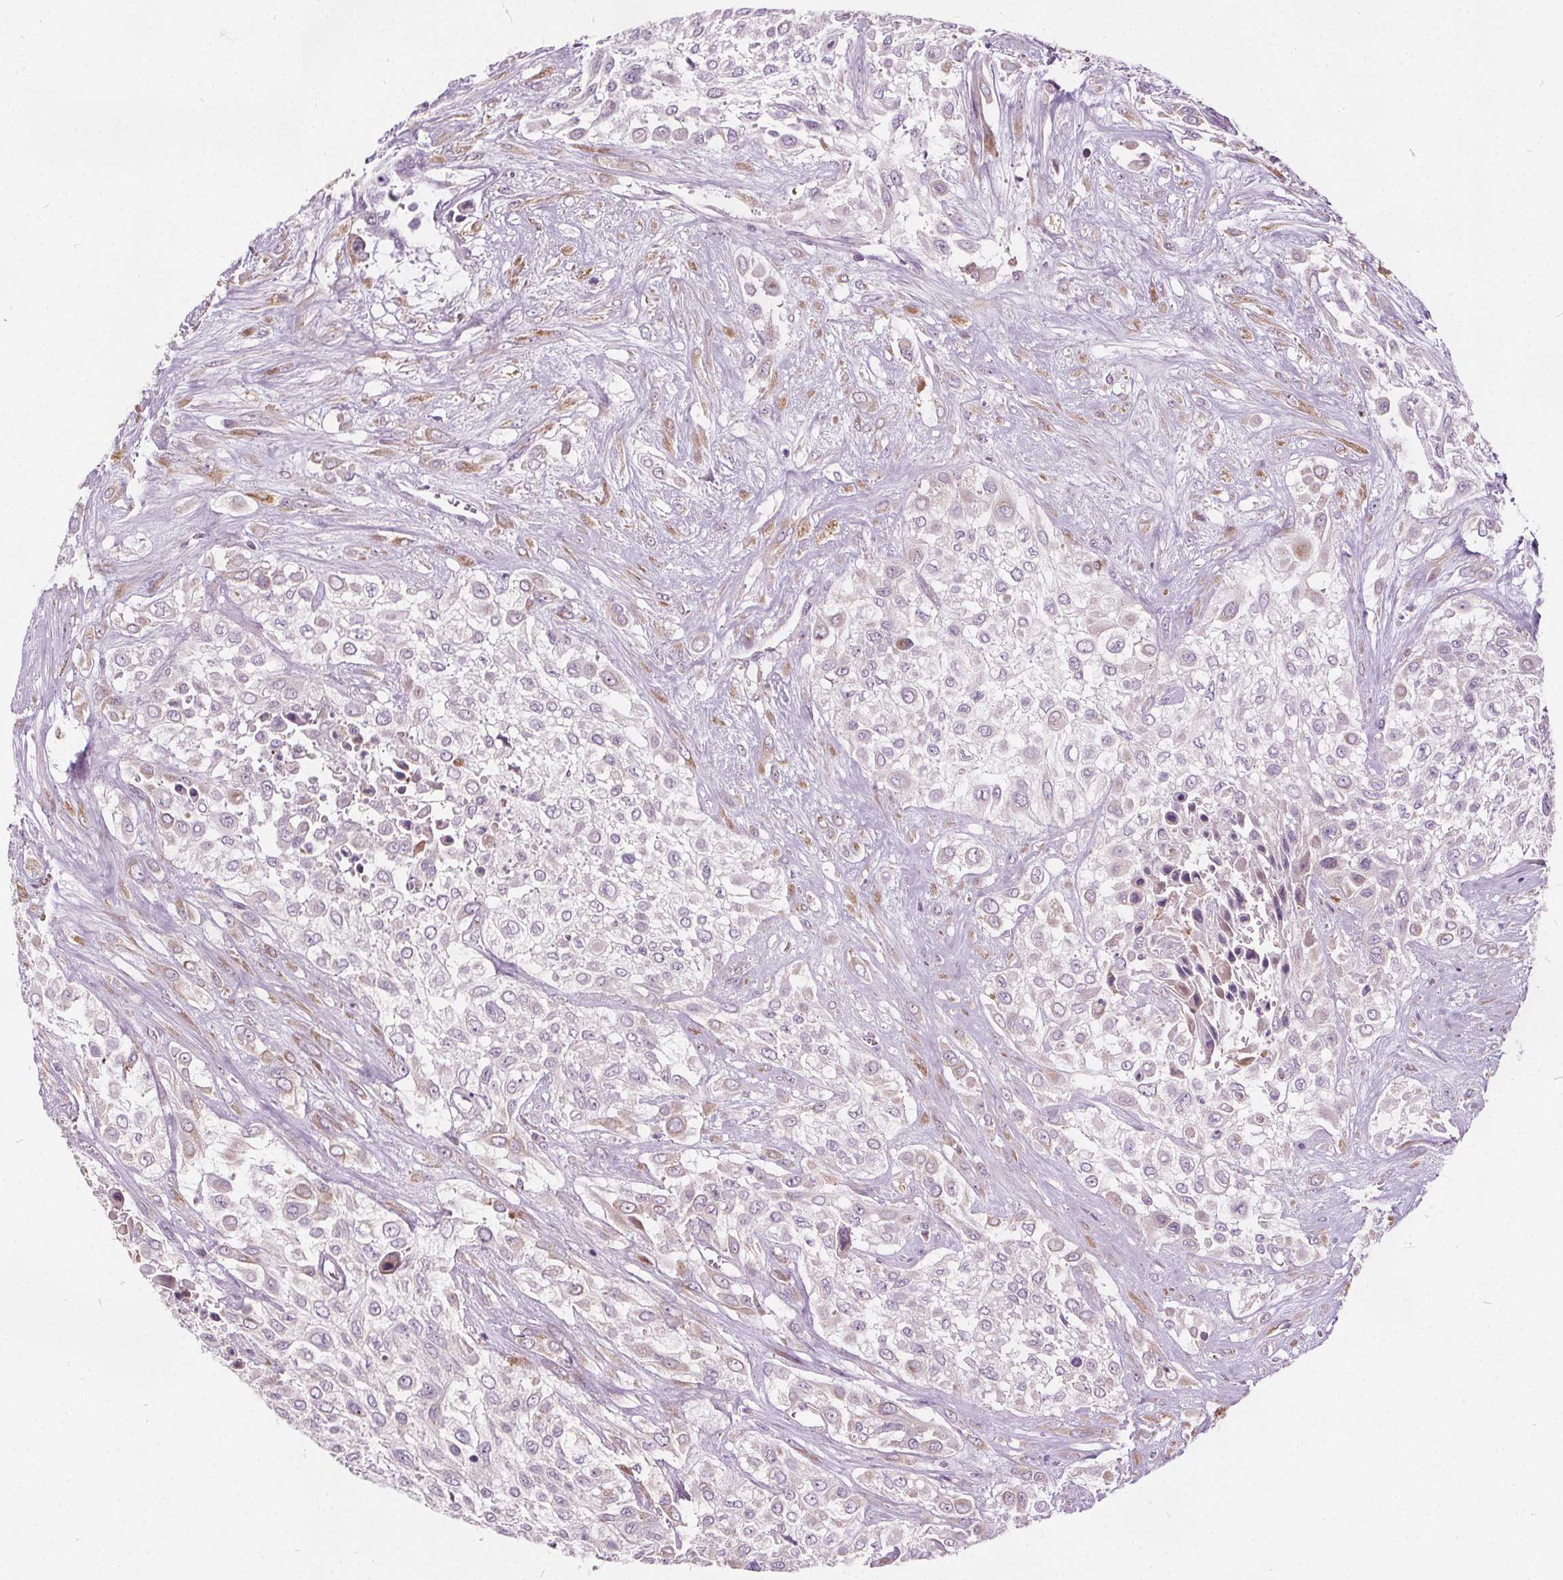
{"staining": {"intensity": "weak", "quantity": "<25%", "location": "cytoplasmic/membranous"}, "tissue": "urothelial cancer", "cell_type": "Tumor cells", "image_type": "cancer", "snomed": [{"axis": "morphology", "description": "Urothelial carcinoma, High grade"}, {"axis": "topography", "description": "Urinary bladder"}], "caption": "Tumor cells show no significant positivity in urothelial cancer.", "gene": "ACOX2", "patient": {"sex": "male", "age": 57}}